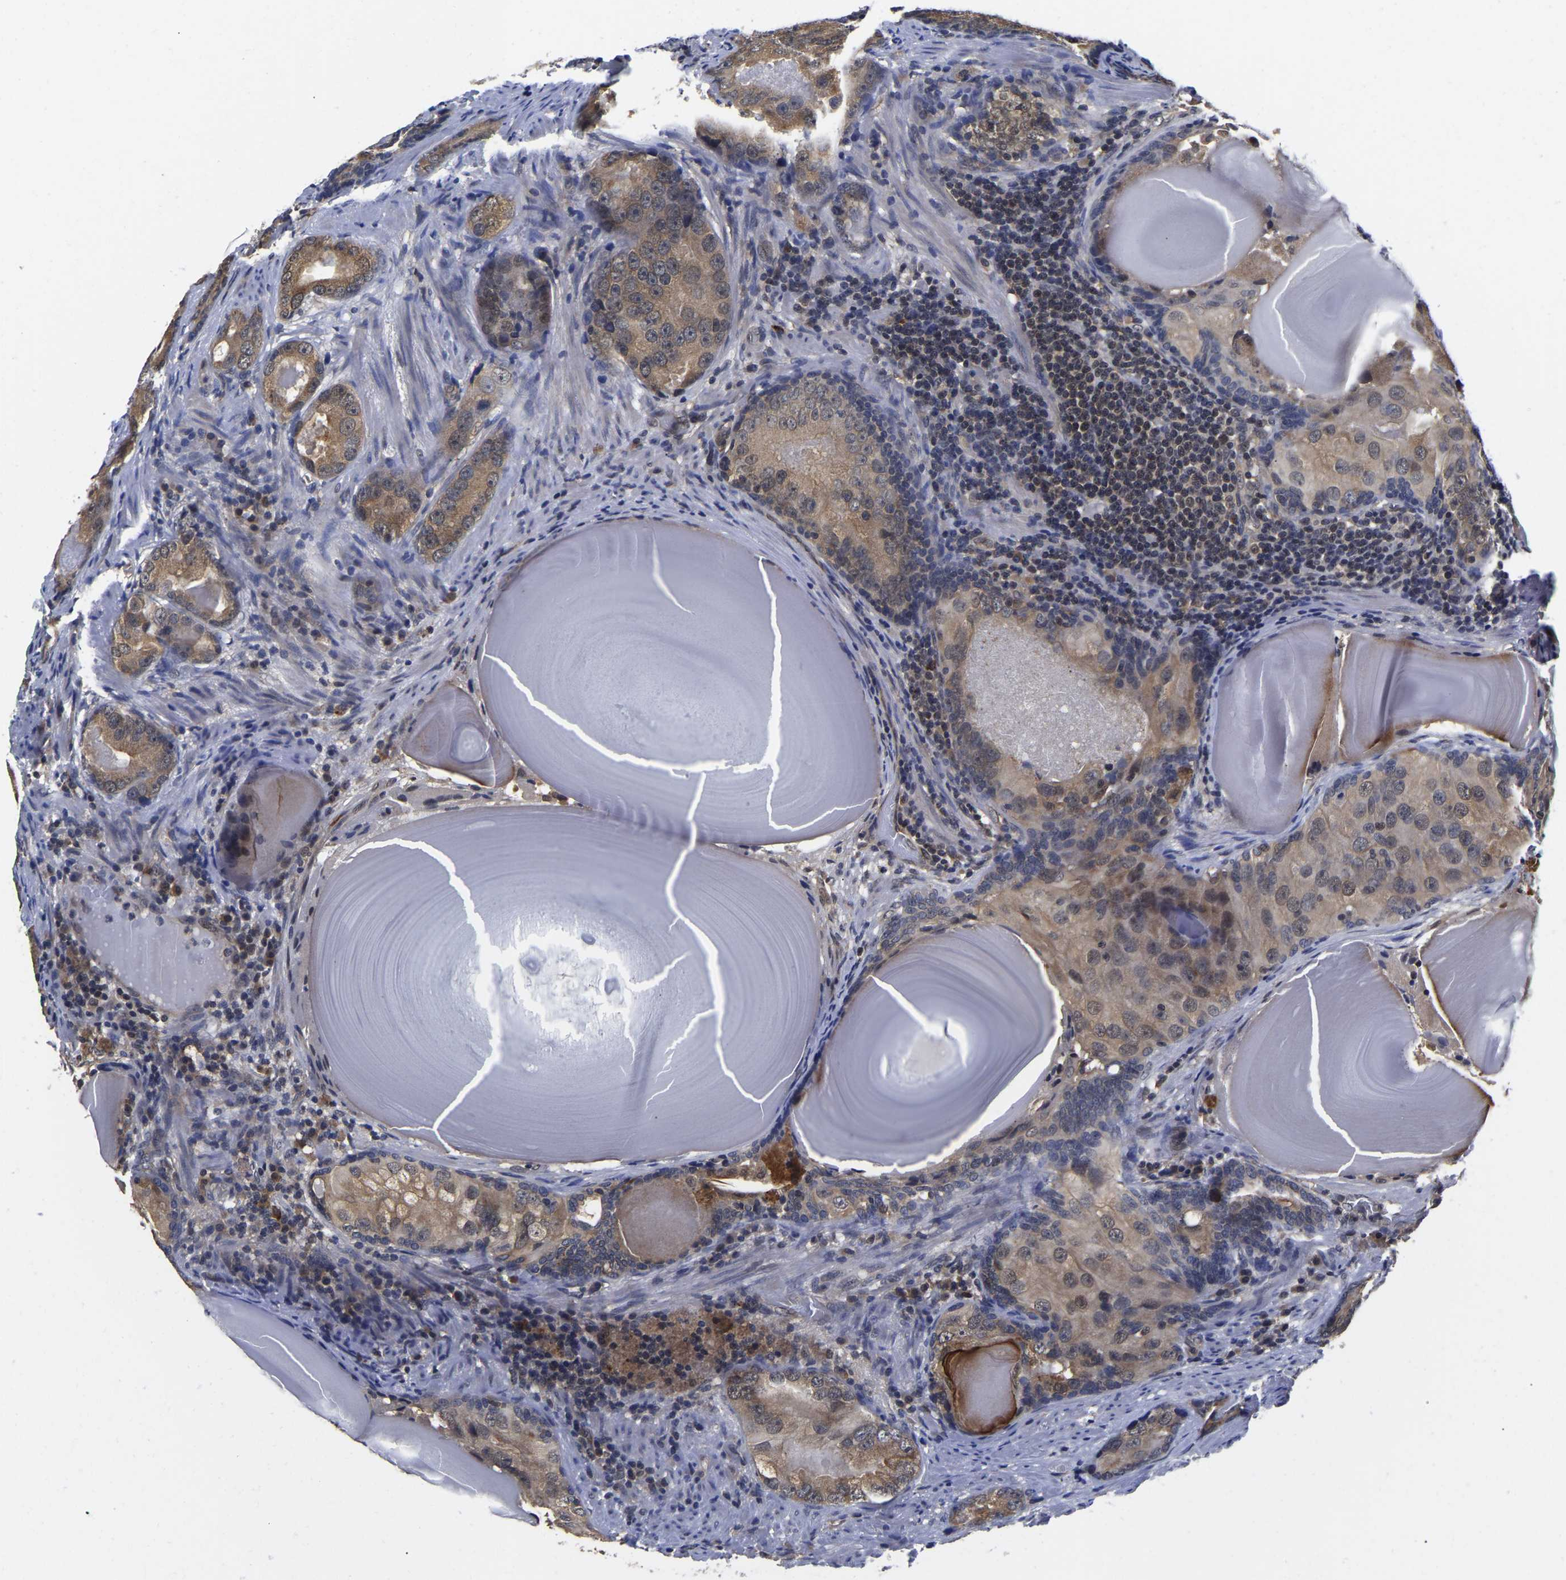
{"staining": {"intensity": "moderate", "quantity": ">75%", "location": "cytoplasmic/membranous"}, "tissue": "prostate cancer", "cell_type": "Tumor cells", "image_type": "cancer", "snomed": [{"axis": "morphology", "description": "Adenocarcinoma, High grade"}, {"axis": "topography", "description": "Prostate"}], "caption": "Moderate cytoplasmic/membranous protein positivity is identified in about >75% of tumor cells in high-grade adenocarcinoma (prostate). (DAB IHC, brown staining for protein, blue staining for nuclei).", "gene": "MCOLN2", "patient": {"sex": "male", "age": 66}}